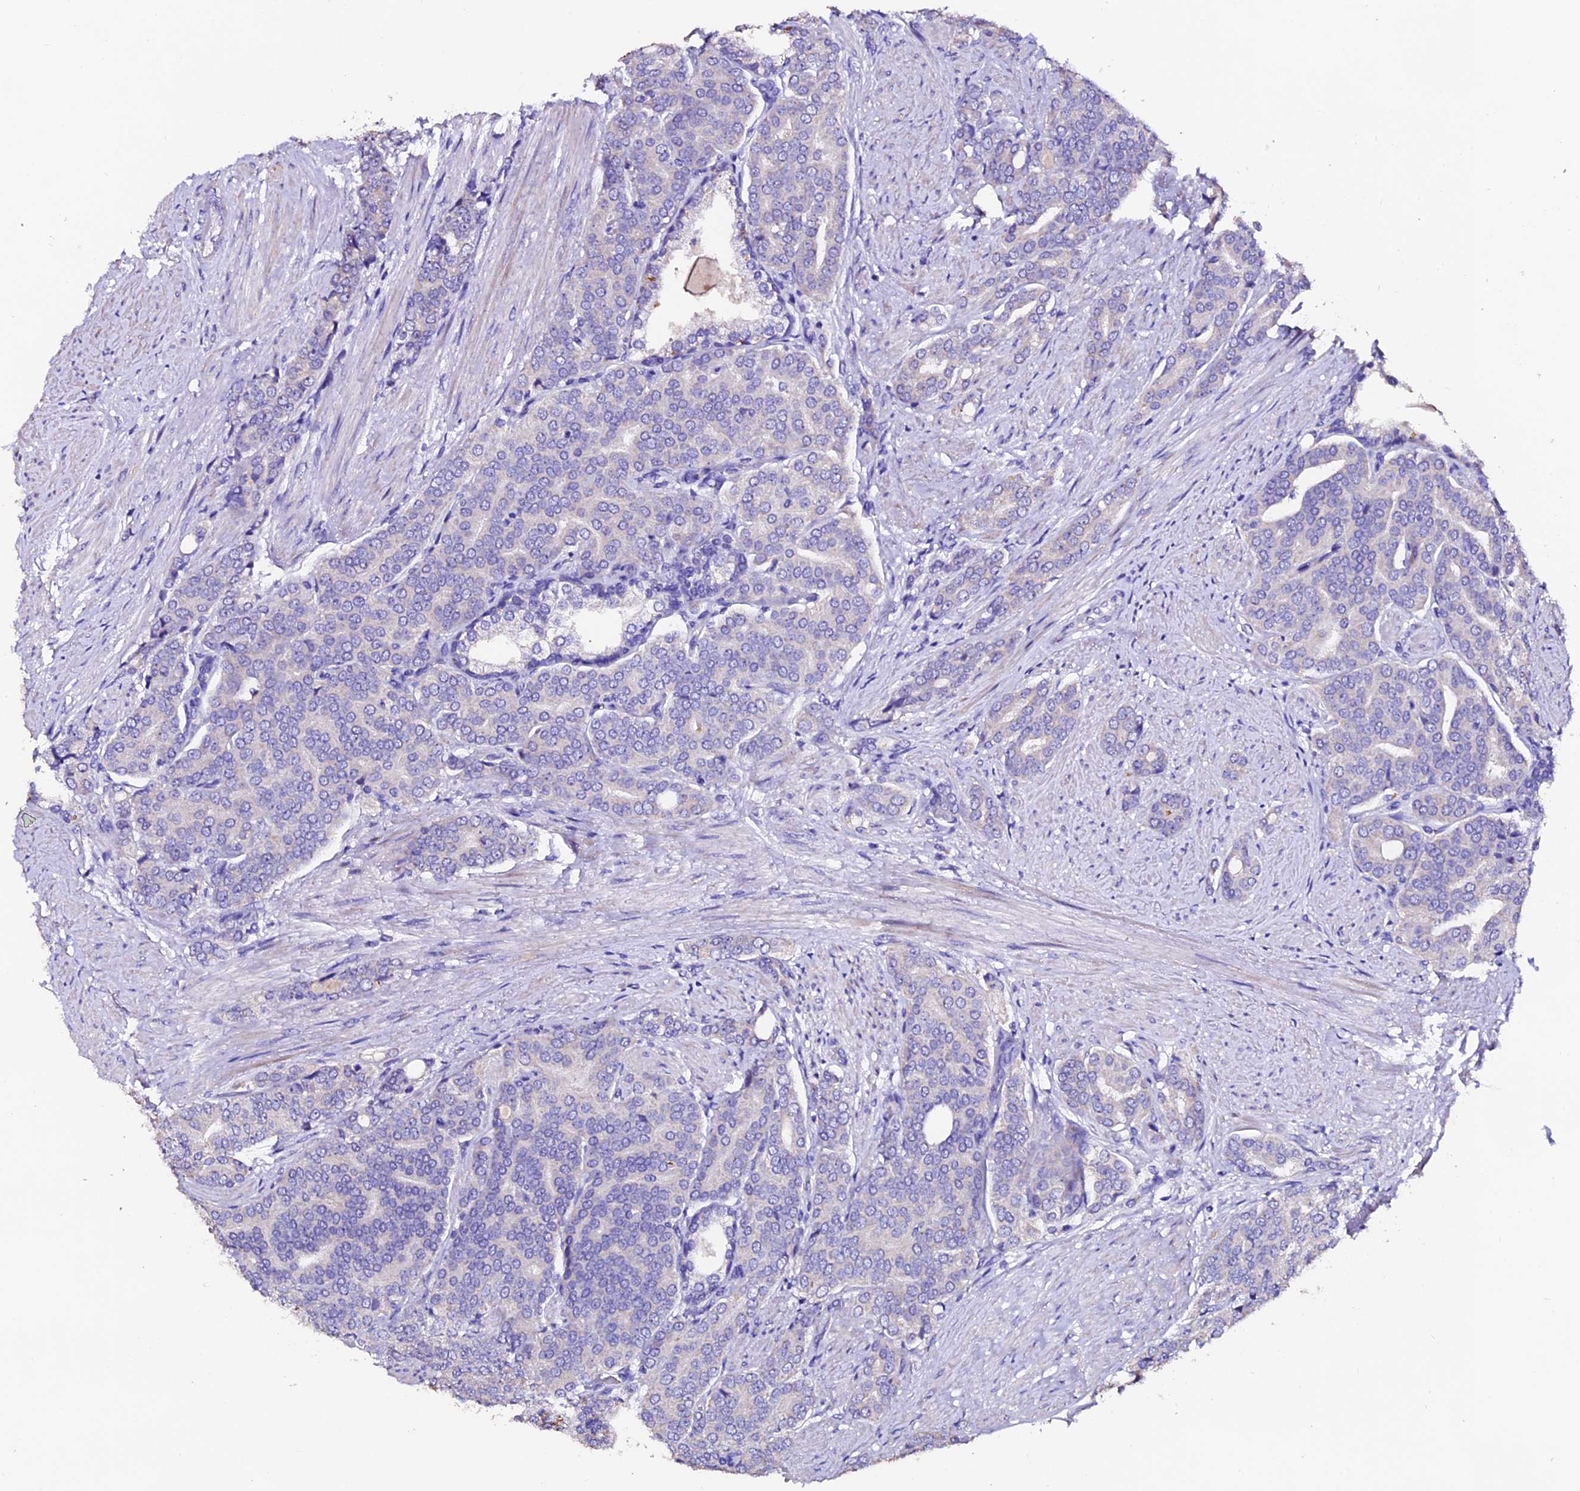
{"staining": {"intensity": "negative", "quantity": "none", "location": "none"}, "tissue": "prostate cancer", "cell_type": "Tumor cells", "image_type": "cancer", "snomed": [{"axis": "morphology", "description": "Adenocarcinoma, High grade"}, {"axis": "topography", "description": "Prostate"}], "caption": "This is an immunohistochemistry histopathology image of prostate cancer (adenocarcinoma (high-grade)). There is no positivity in tumor cells.", "gene": "FBXW9", "patient": {"sex": "male", "age": 67}}